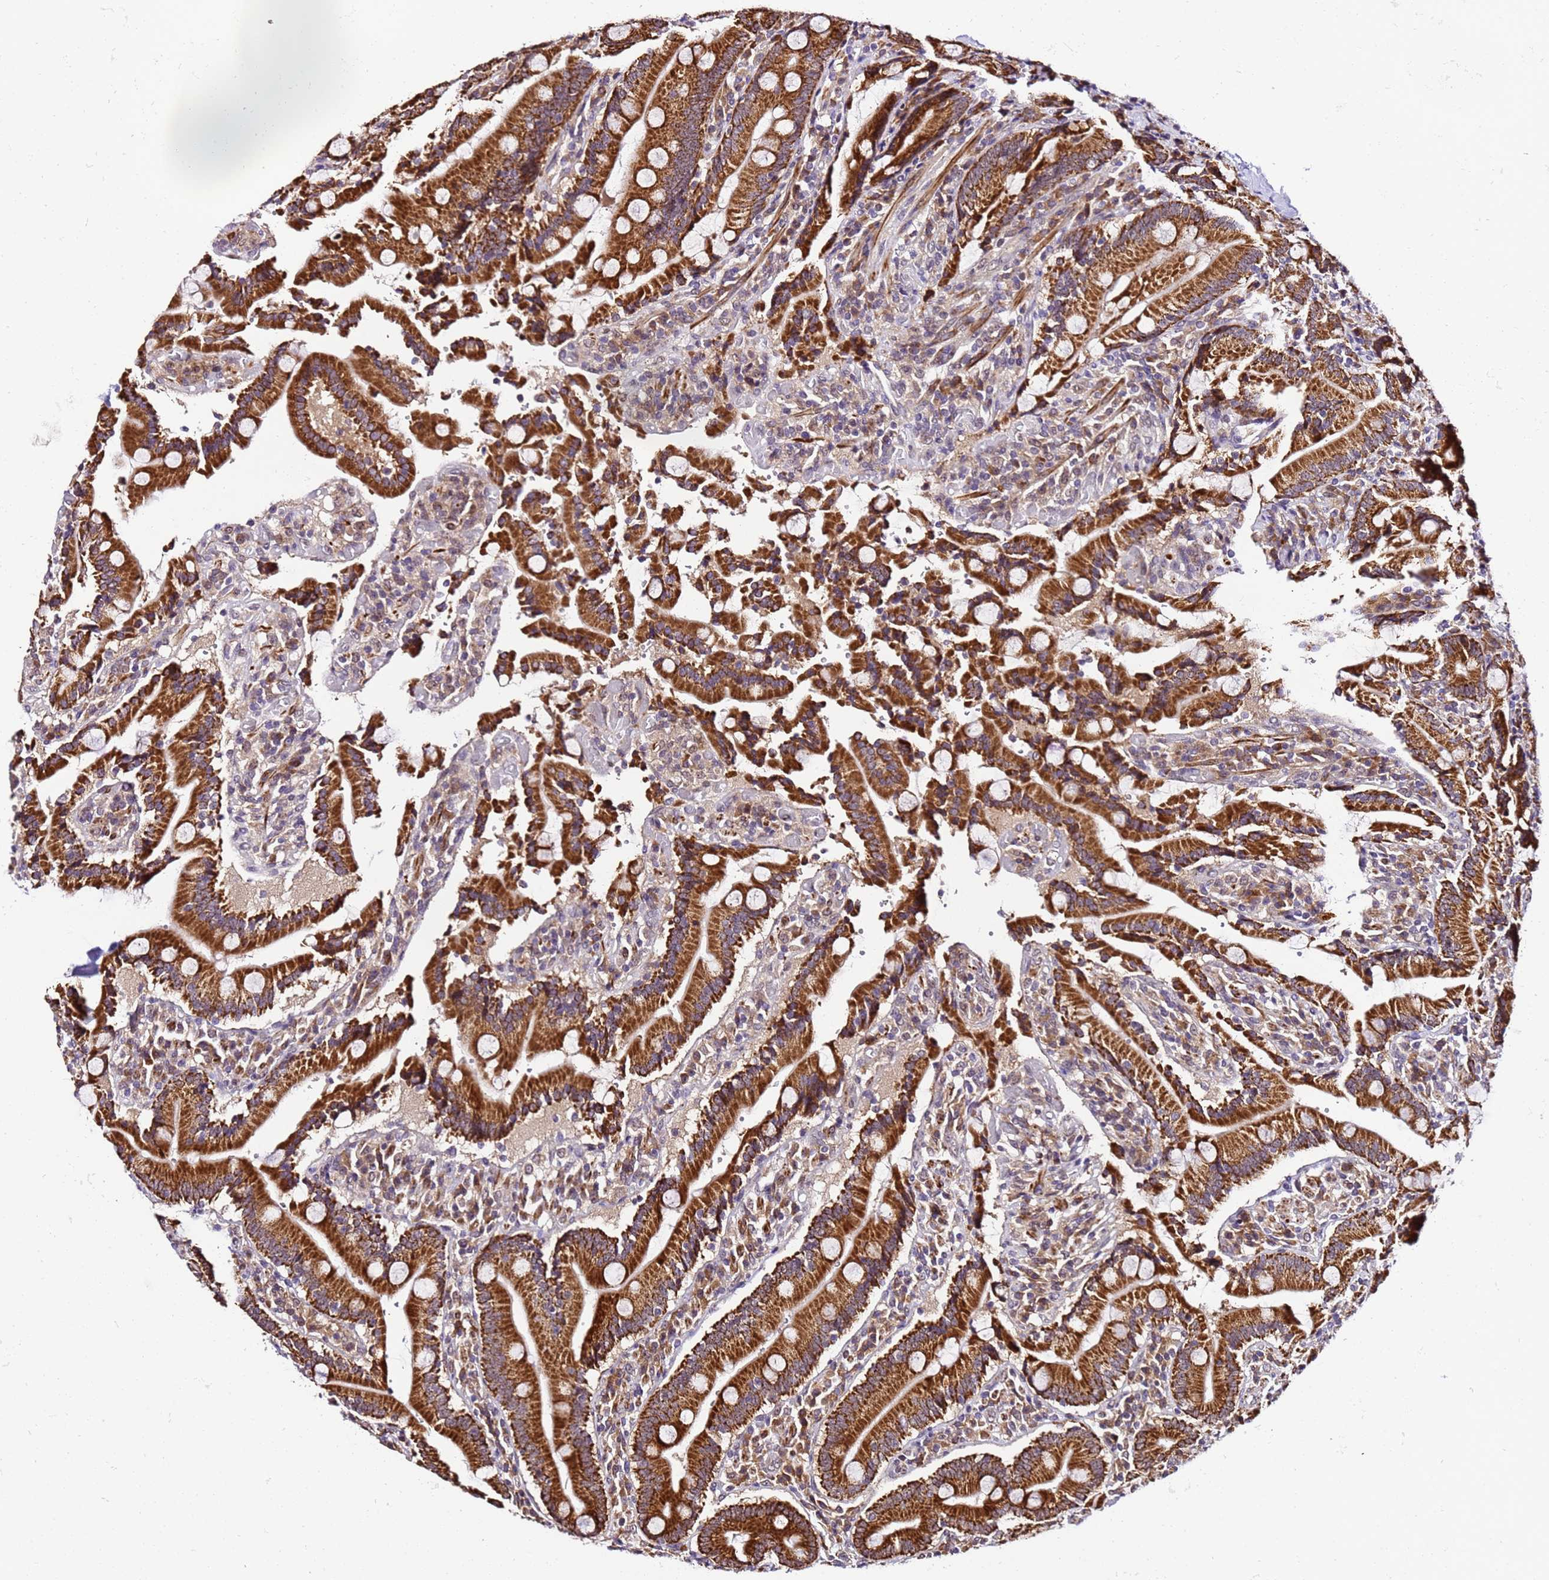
{"staining": {"intensity": "strong", "quantity": ">75%", "location": "cytoplasmic/membranous"}, "tissue": "duodenum", "cell_type": "Glandular cells", "image_type": "normal", "snomed": [{"axis": "morphology", "description": "Normal tissue, NOS"}, {"axis": "topography", "description": "Duodenum"}], "caption": "Immunohistochemistry histopathology image of normal duodenum stained for a protein (brown), which displays high levels of strong cytoplasmic/membranous staining in approximately >75% of glandular cells.", "gene": "SLX4IP", "patient": {"sex": "female", "age": 62}}